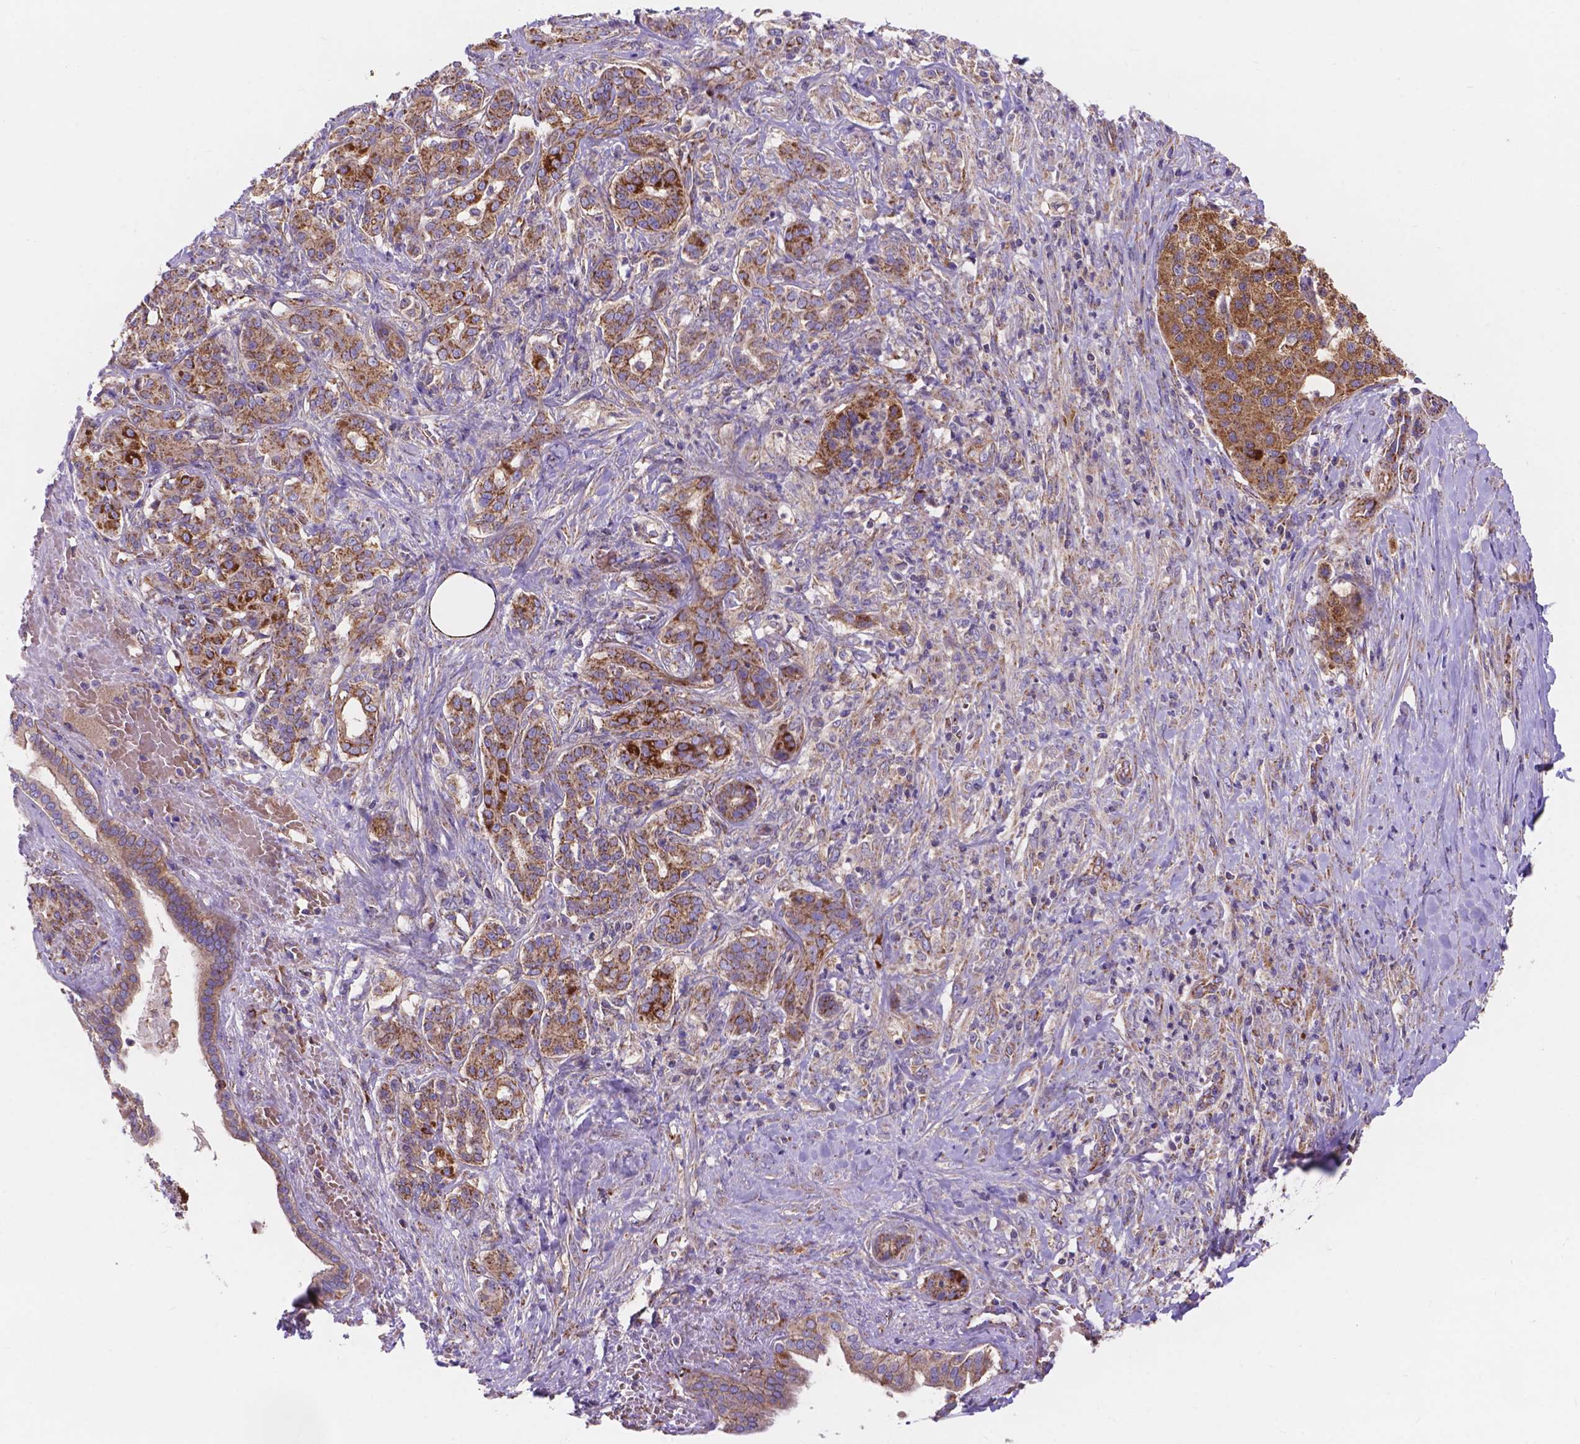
{"staining": {"intensity": "moderate", "quantity": ">75%", "location": "cytoplasmic/membranous"}, "tissue": "pancreatic cancer", "cell_type": "Tumor cells", "image_type": "cancer", "snomed": [{"axis": "morphology", "description": "Normal tissue, NOS"}, {"axis": "morphology", "description": "Inflammation, NOS"}, {"axis": "morphology", "description": "Adenocarcinoma, NOS"}, {"axis": "topography", "description": "Pancreas"}], "caption": "DAB (3,3'-diaminobenzidine) immunohistochemical staining of human pancreatic adenocarcinoma displays moderate cytoplasmic/membranous protein staining in about >75% of tumor cells.", "gene": "AK3", "patient": {"sex": "male", "age": 57}}